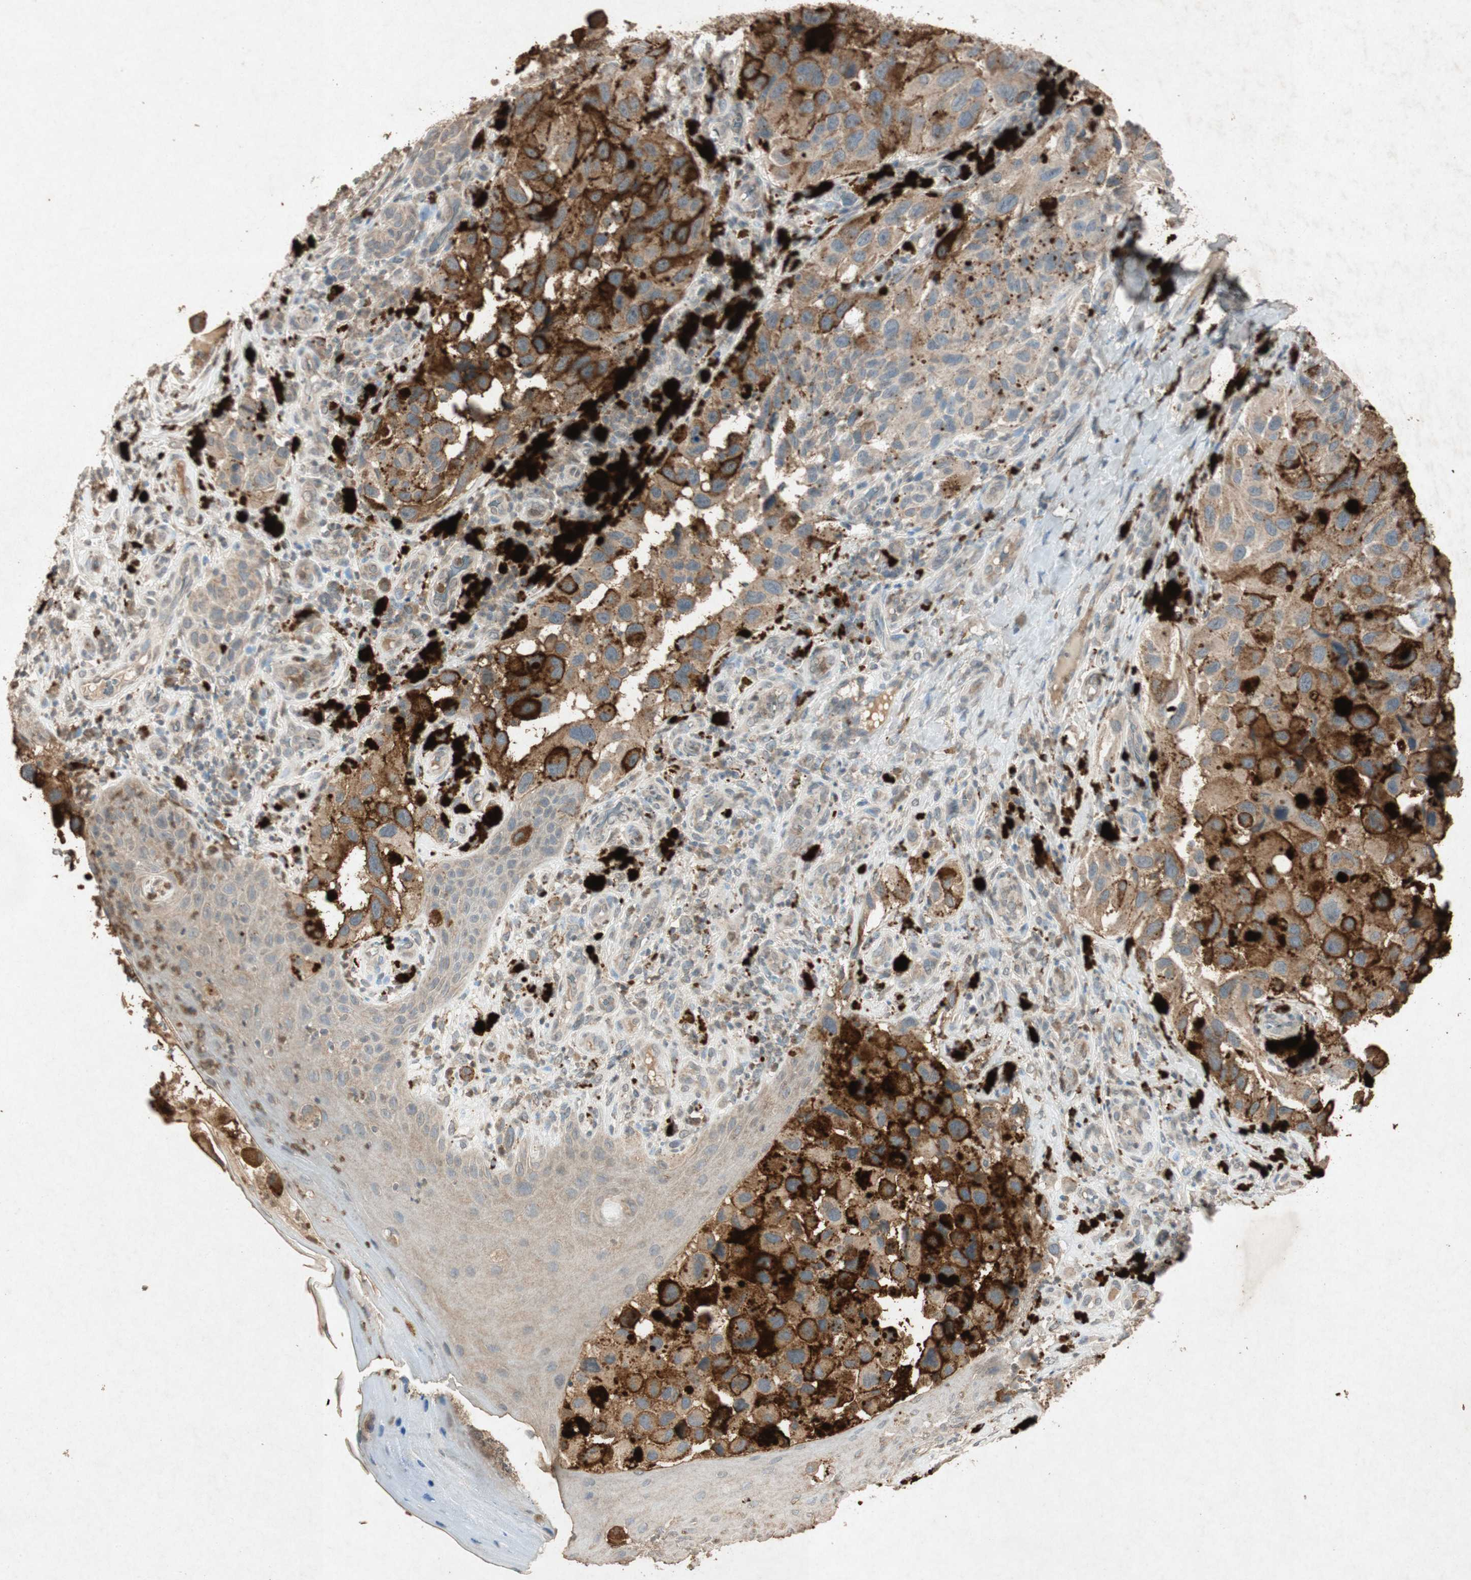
{"staining": {"intensity": "moderate", "quantity": ">75%", "location": "cytoplasmic/membranous"}, "tissue": "melanoma", "cell_type": "Tumor cells", "image_type": "cancer", "snomed": [{"axis": "morphology", "description": "Malignant melanoma, NOS"}, {"axis": "topography", "description": "Skin"}], "caption": "Moderate cytoplasmic/membranous protein staining is seen in about >75% of tumor cells in malignant melanoma.", "gene": "MSRB1", "patient": {"sex": "female", "age": 73}}